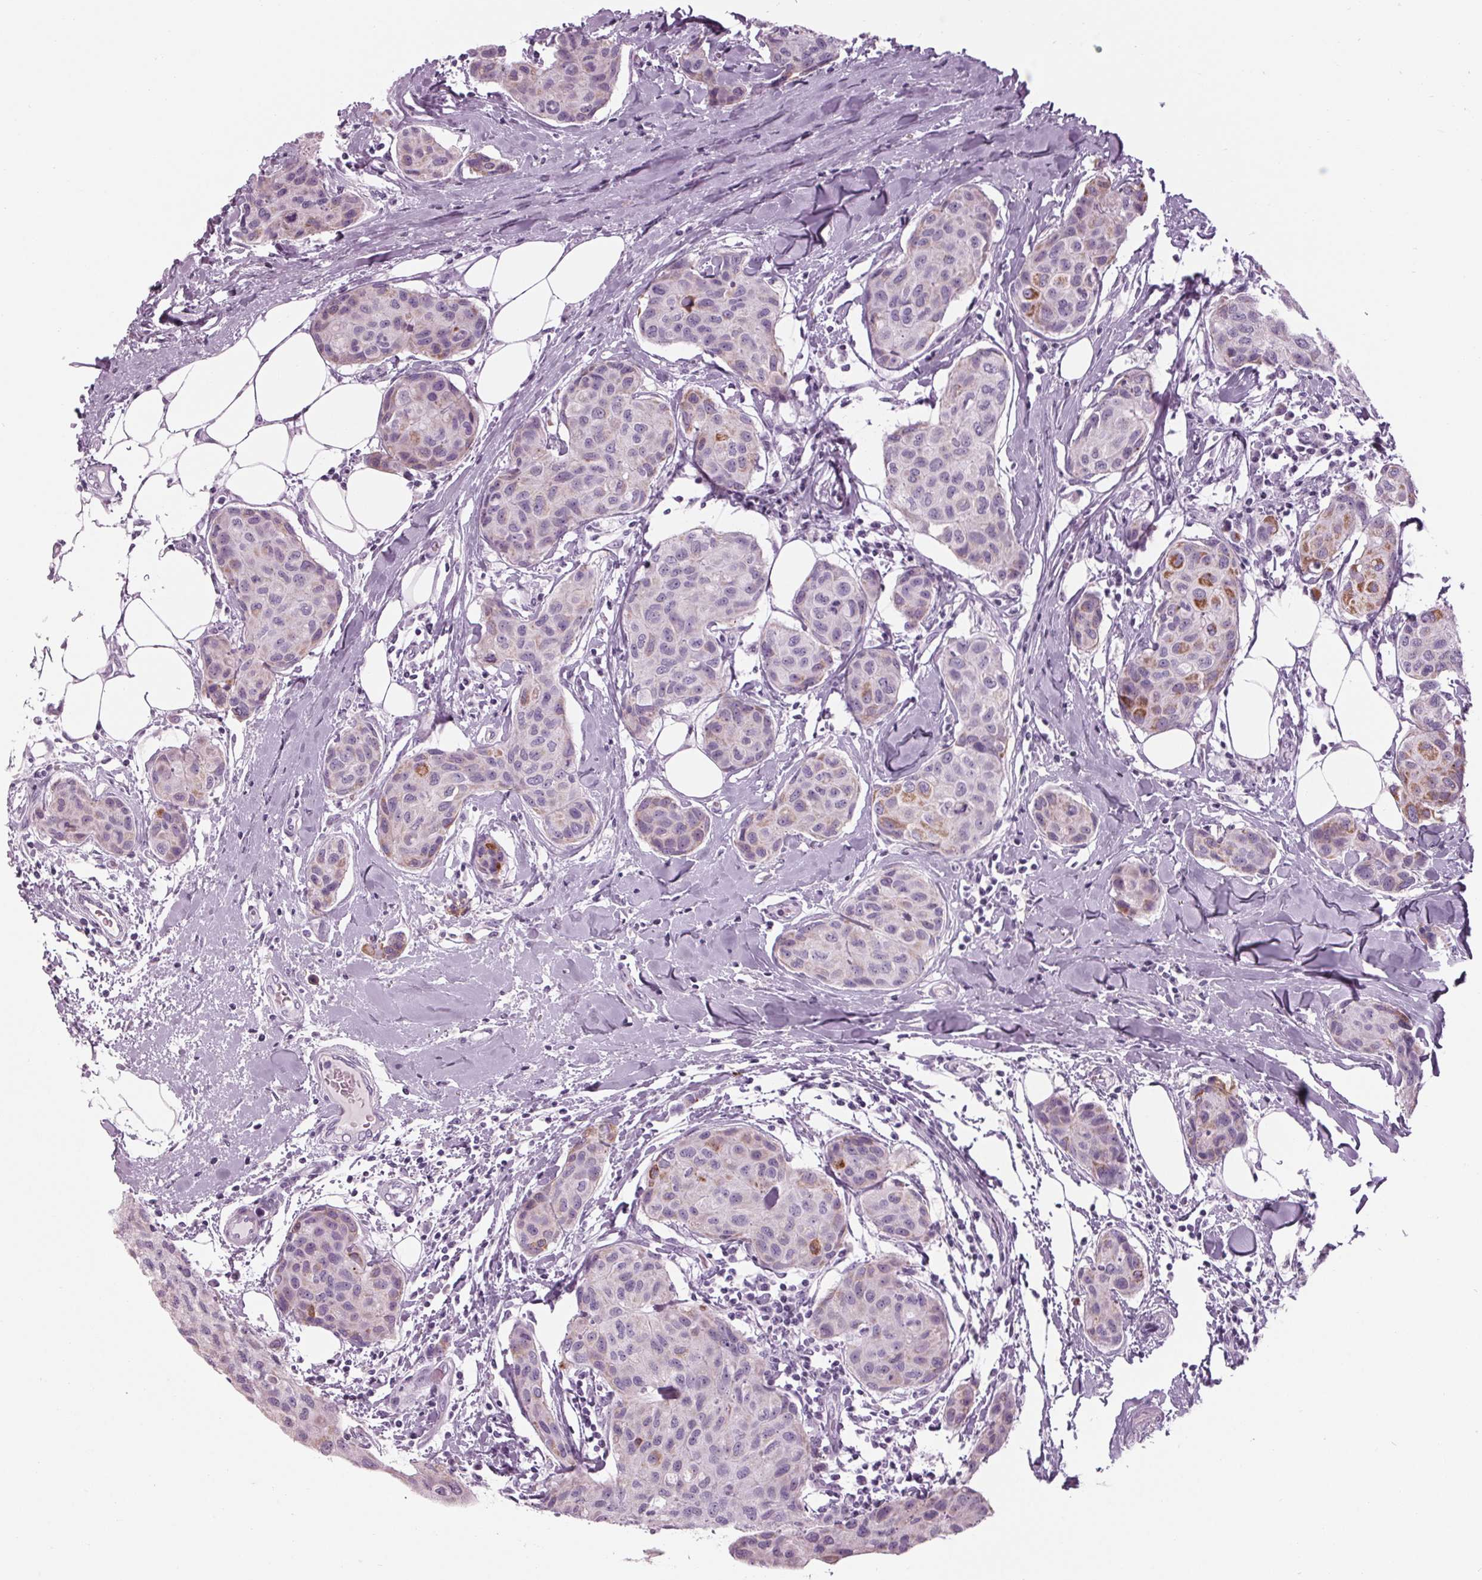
{"staining": {"intensity": "moderate", "quantity": "<25%", "location": "cytoplasmic/membranous"}, "tissue": "breast cancer", "cell_type": "Tumor cells", "image_type": "cancer", "snomed": [{"axis": "morphology", "description": "Duct carcinoma"}, {"axis": "topography", "description": "Breast"}], "caption": "Protein expression analysis of human breast cancer reveals moderate cytoplasmic/membranous positivity in approximately <25% of tumor cells.", "gene": "CYP3A43", "patient": {"sex": "female", "age": 80}}